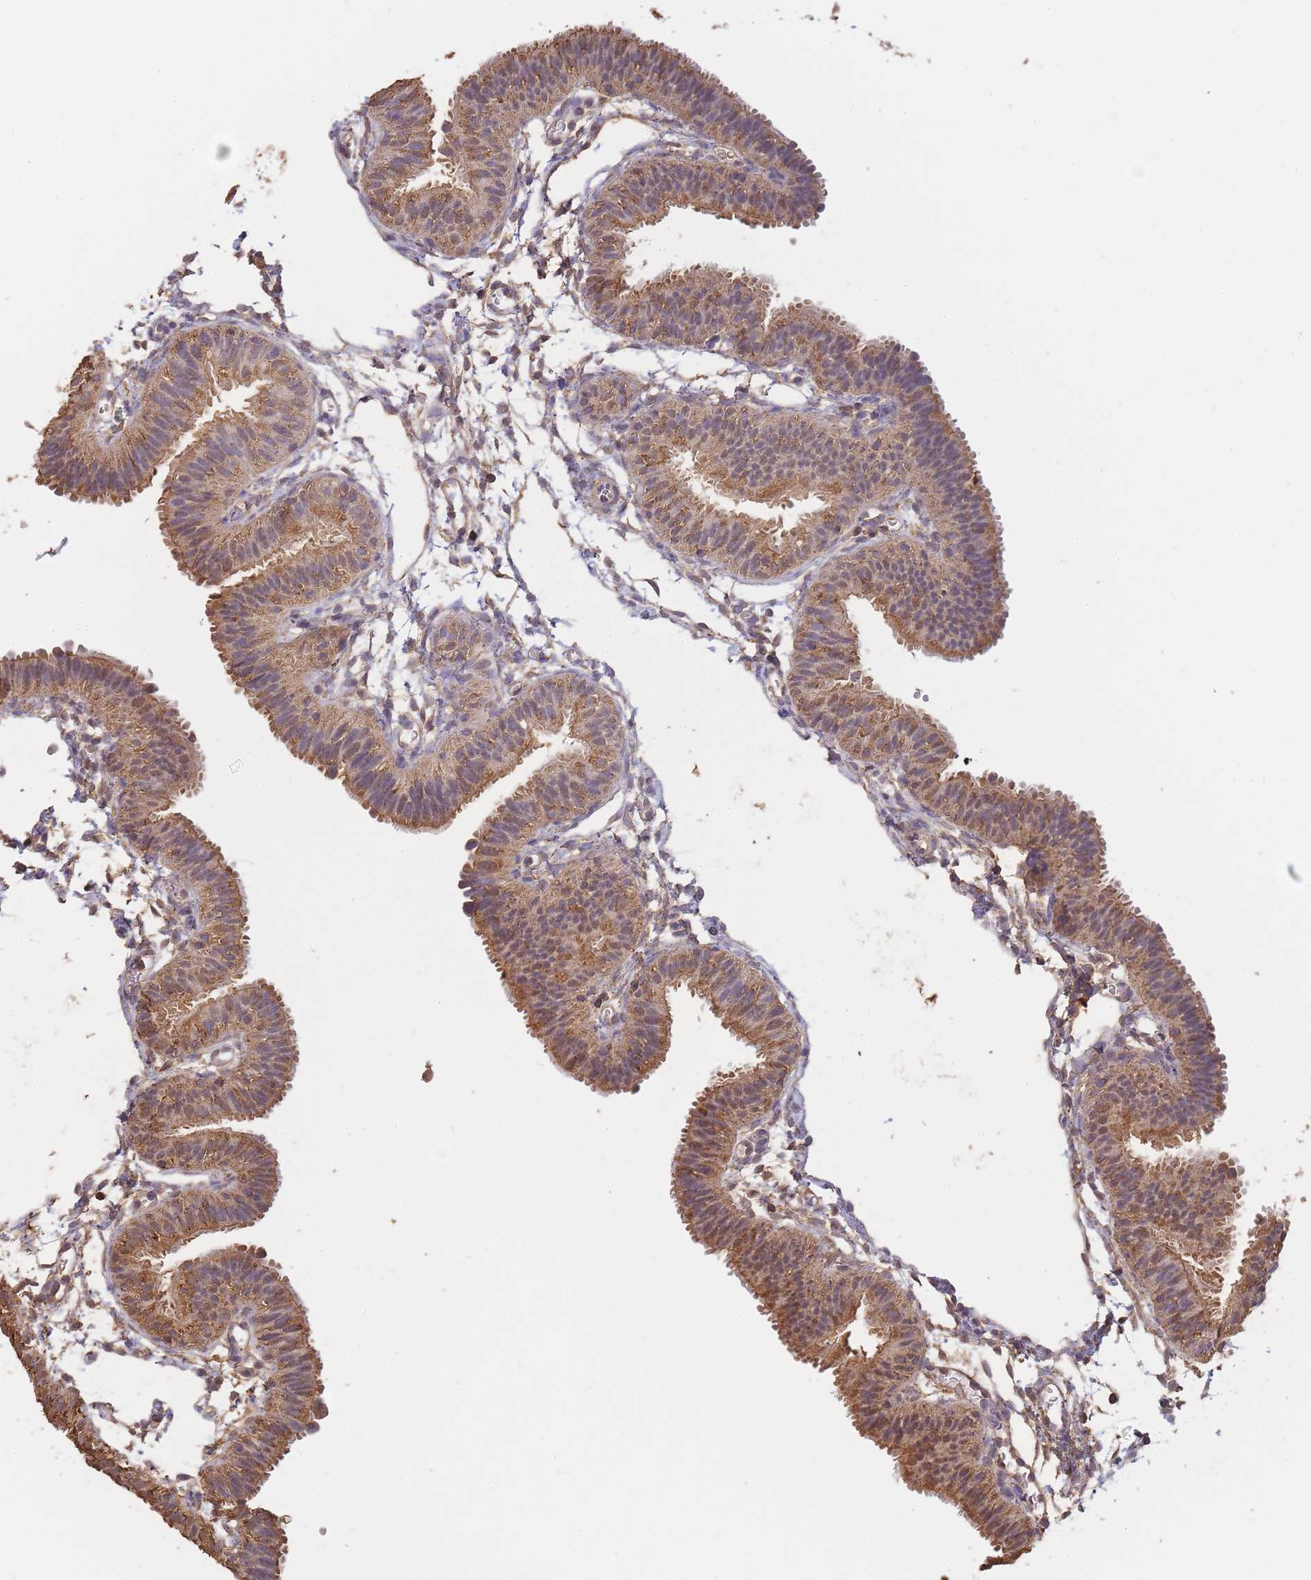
{"staining": {"intensity": "moderate", "quantity": ">75%", "location": "cytoplasmic/membranous"}, "tissue": "fallopian tube", "cell_type": "Glandular cells", "image_type": "normal", "snomed": [{"axis": "morphology", "description": "Normal tissue, NOS"}, {"axis": "topography", "description": "Fallopian tube"}], "caption": "The image exhibits a brown stain indicating the presence of a protein in the cytoplasmic/membranous of glandular cells in fallopian tube. Using DAB (brown) and hematoxylin (blue) stains, captured at high magnification using brightfield microscopy.", "gene": "METRN", "patient": {"sex": "female", "age": 35}}